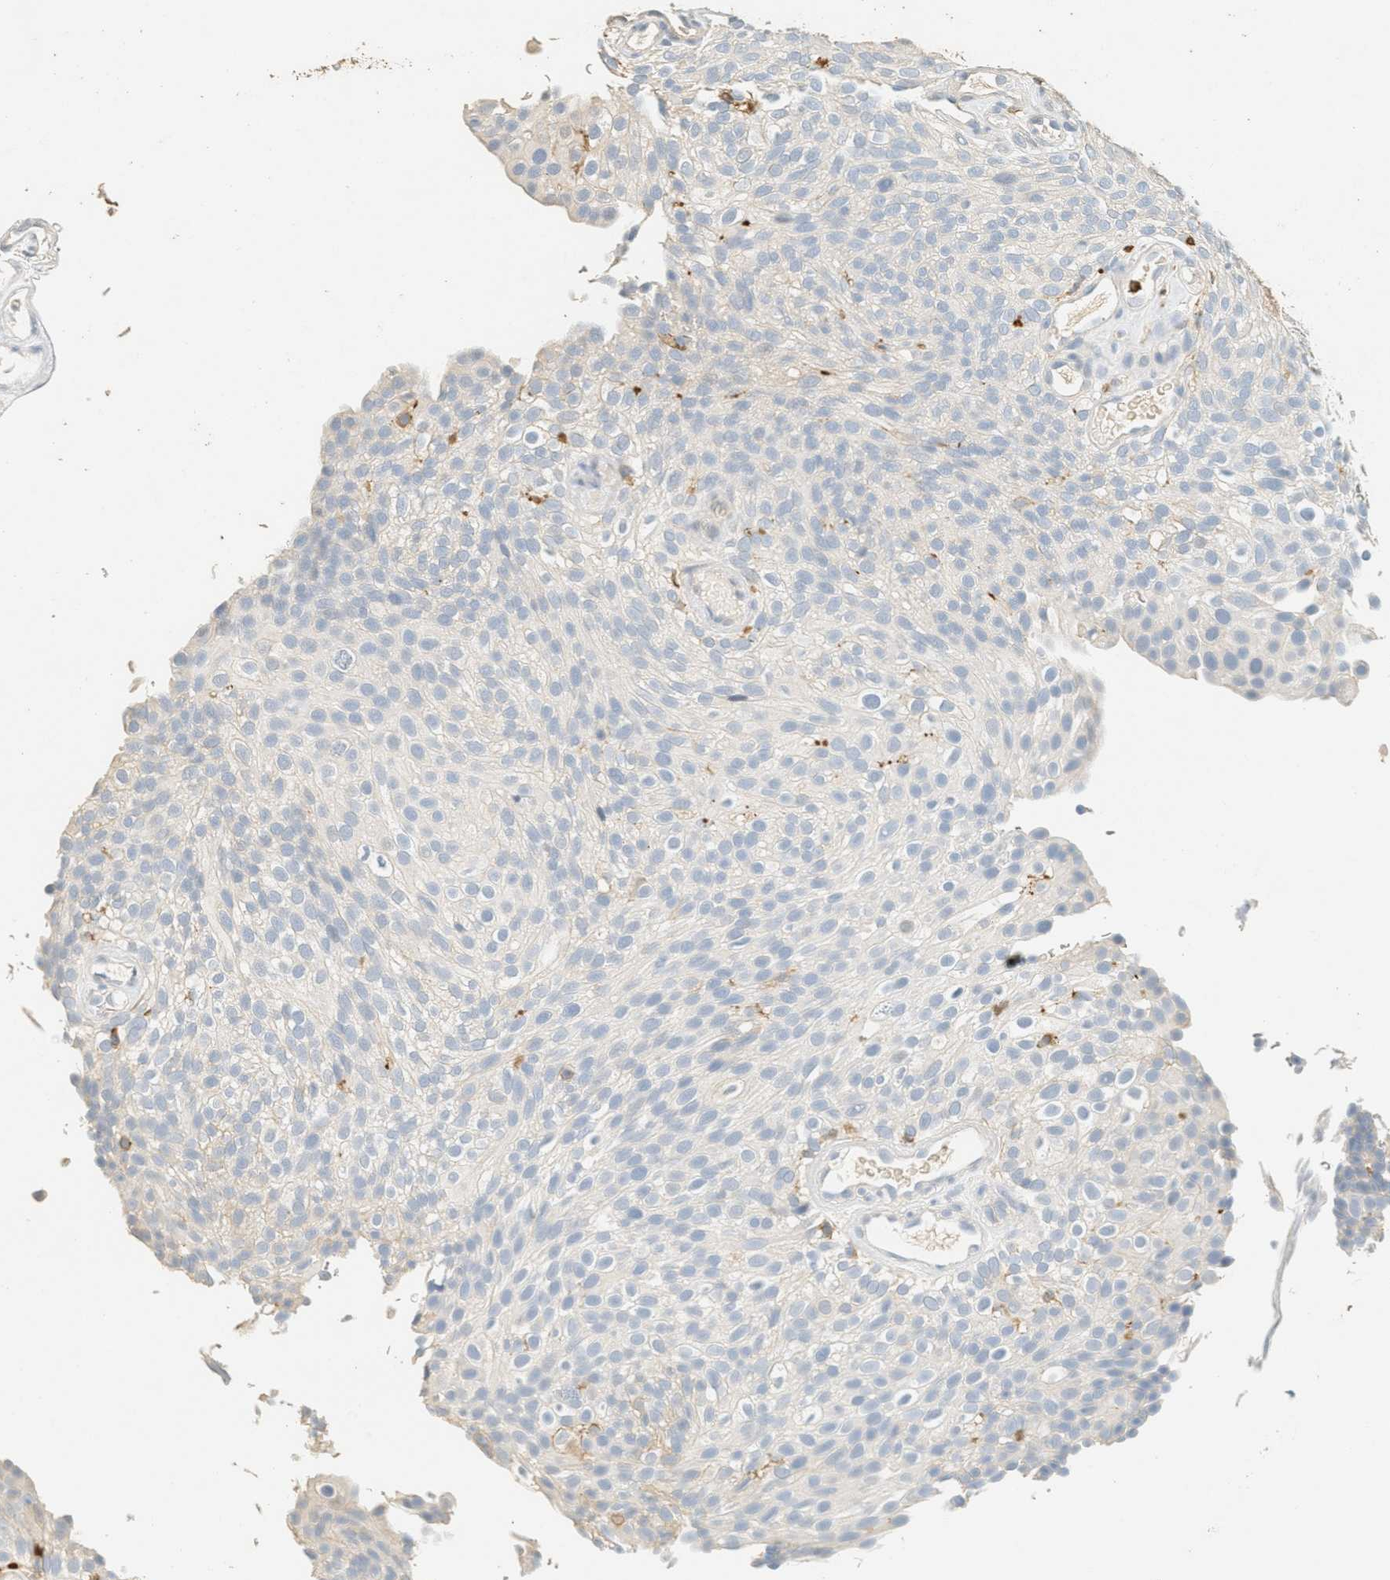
{"staining": {"intensity": "weak", "quantity": "<25%", "location": "cytoplasmic/membranous"}, "tissue": "urothelial cancer", "cell_type": "Tumor cells", "image_type": "cancer", "snomed": [{"axis": "morphology", "description": "Urothelial carcinoma, Low grade"}, {"axis": "topography", "description": "Urinary bladder"}], "caption": "An image of low-grade urothelial carcinoma stained for a protein displays no brown staining in tumor cells. Brightfield microscopy of immunohistochemistry stained with DAB (brown) and hematoxylin (blue), captured at high magnification.", "gene": "LSP1", "patient": {"sex": "male", "age": 78}}